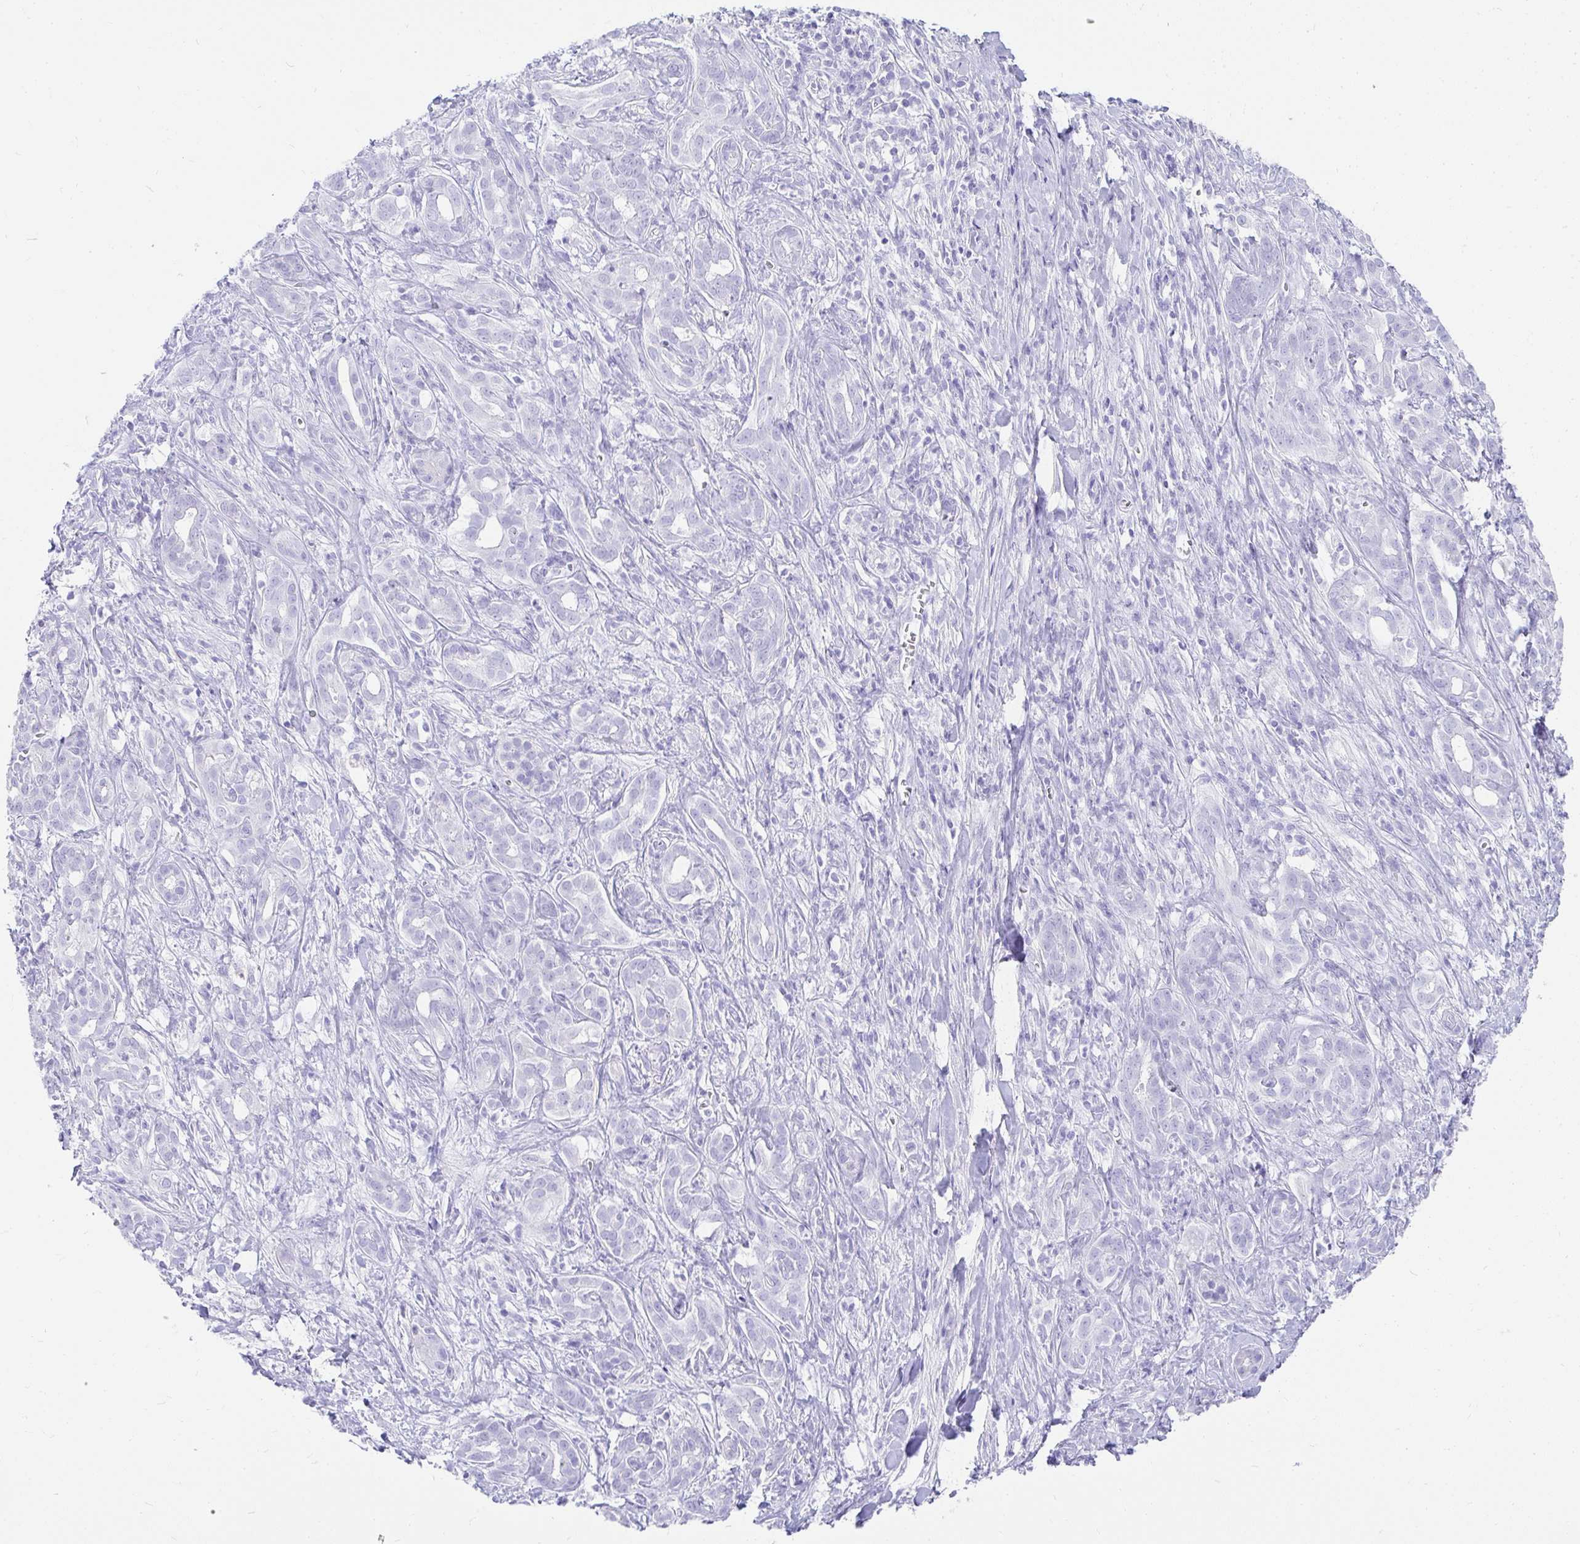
{"staining": {"intensity": "negative", "quantity": "none", "location": "none"}, "tissue": "pancreatic cancer", "cell_type": "Tumor cells", "image_type": "cancer", "snomed": [{"axis": "morphology", "description": "Adenocarcinoma, NOS"}, {"axis": "topography", "description": "Pancreas"}], "caption": "Immunohistochemistry (IHC) image of neoplastic tissue: pancreatic adenocarcinoma stained with DAB (3,3'-diaminobenzidine) demonstrates no significant protein expression in tumor cells.", "gene": "TNNT1", "patient": {"sex": "male", "age": 61}}